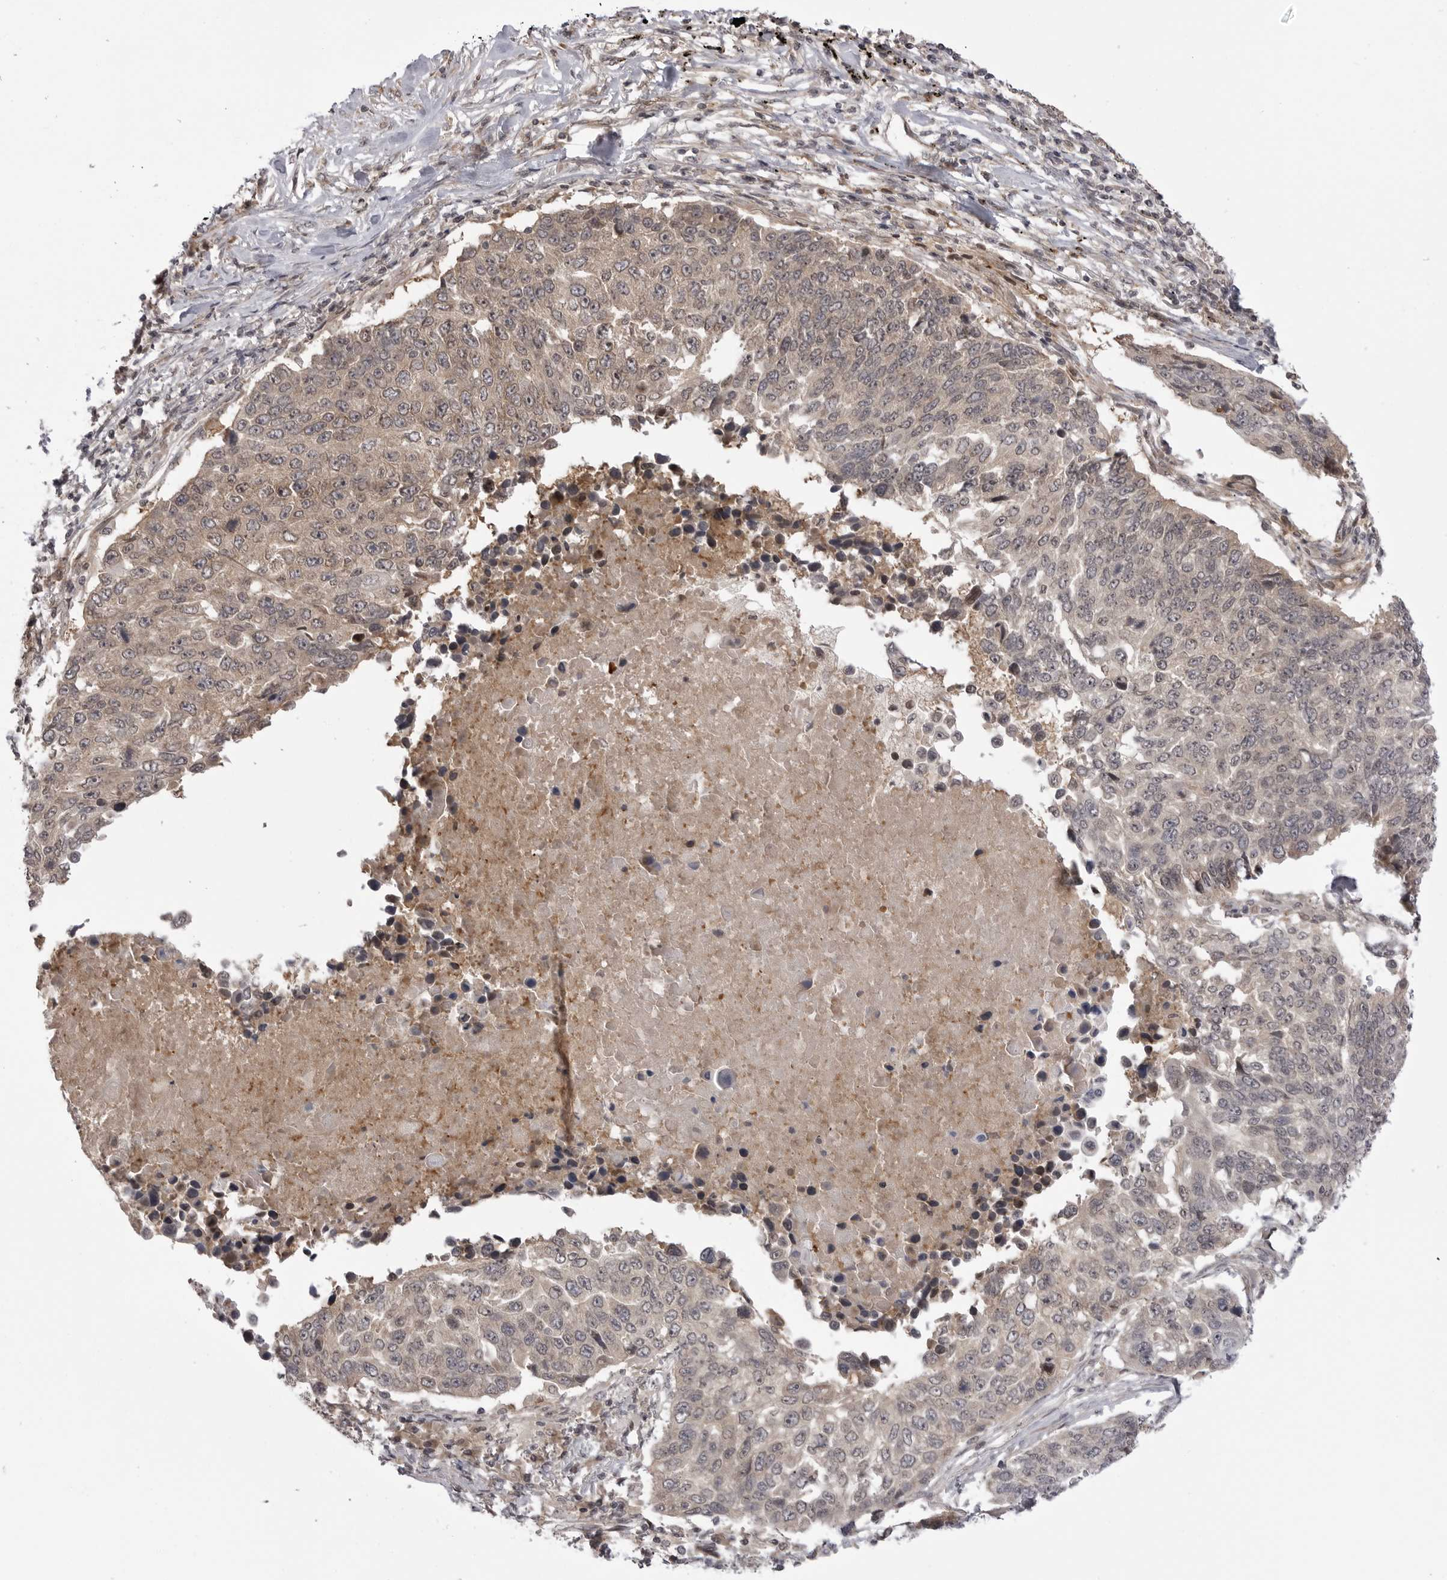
{"staining": {"intensity": "weak", "quantity": ">75%", "location": "cytoplasmic/membranous"}, "tissue": "lung cancer", "cell_type": "Tumor cells", "image_type": "cancer", "snomed": [{"axis": "morphology", "description": "Squamous cell carcinoma, NOS"}, {"axis": "topography", "description": "Lung"}], "caption": "Immunohistochemical staining of human lung squamous cell carcinoma demonstrates low levels of weak cytoplasmic/membranous protein staining in about >75% of tumor cells.", "gene": "PTK2B", "patient": {"sex": "male", "age": 66}}